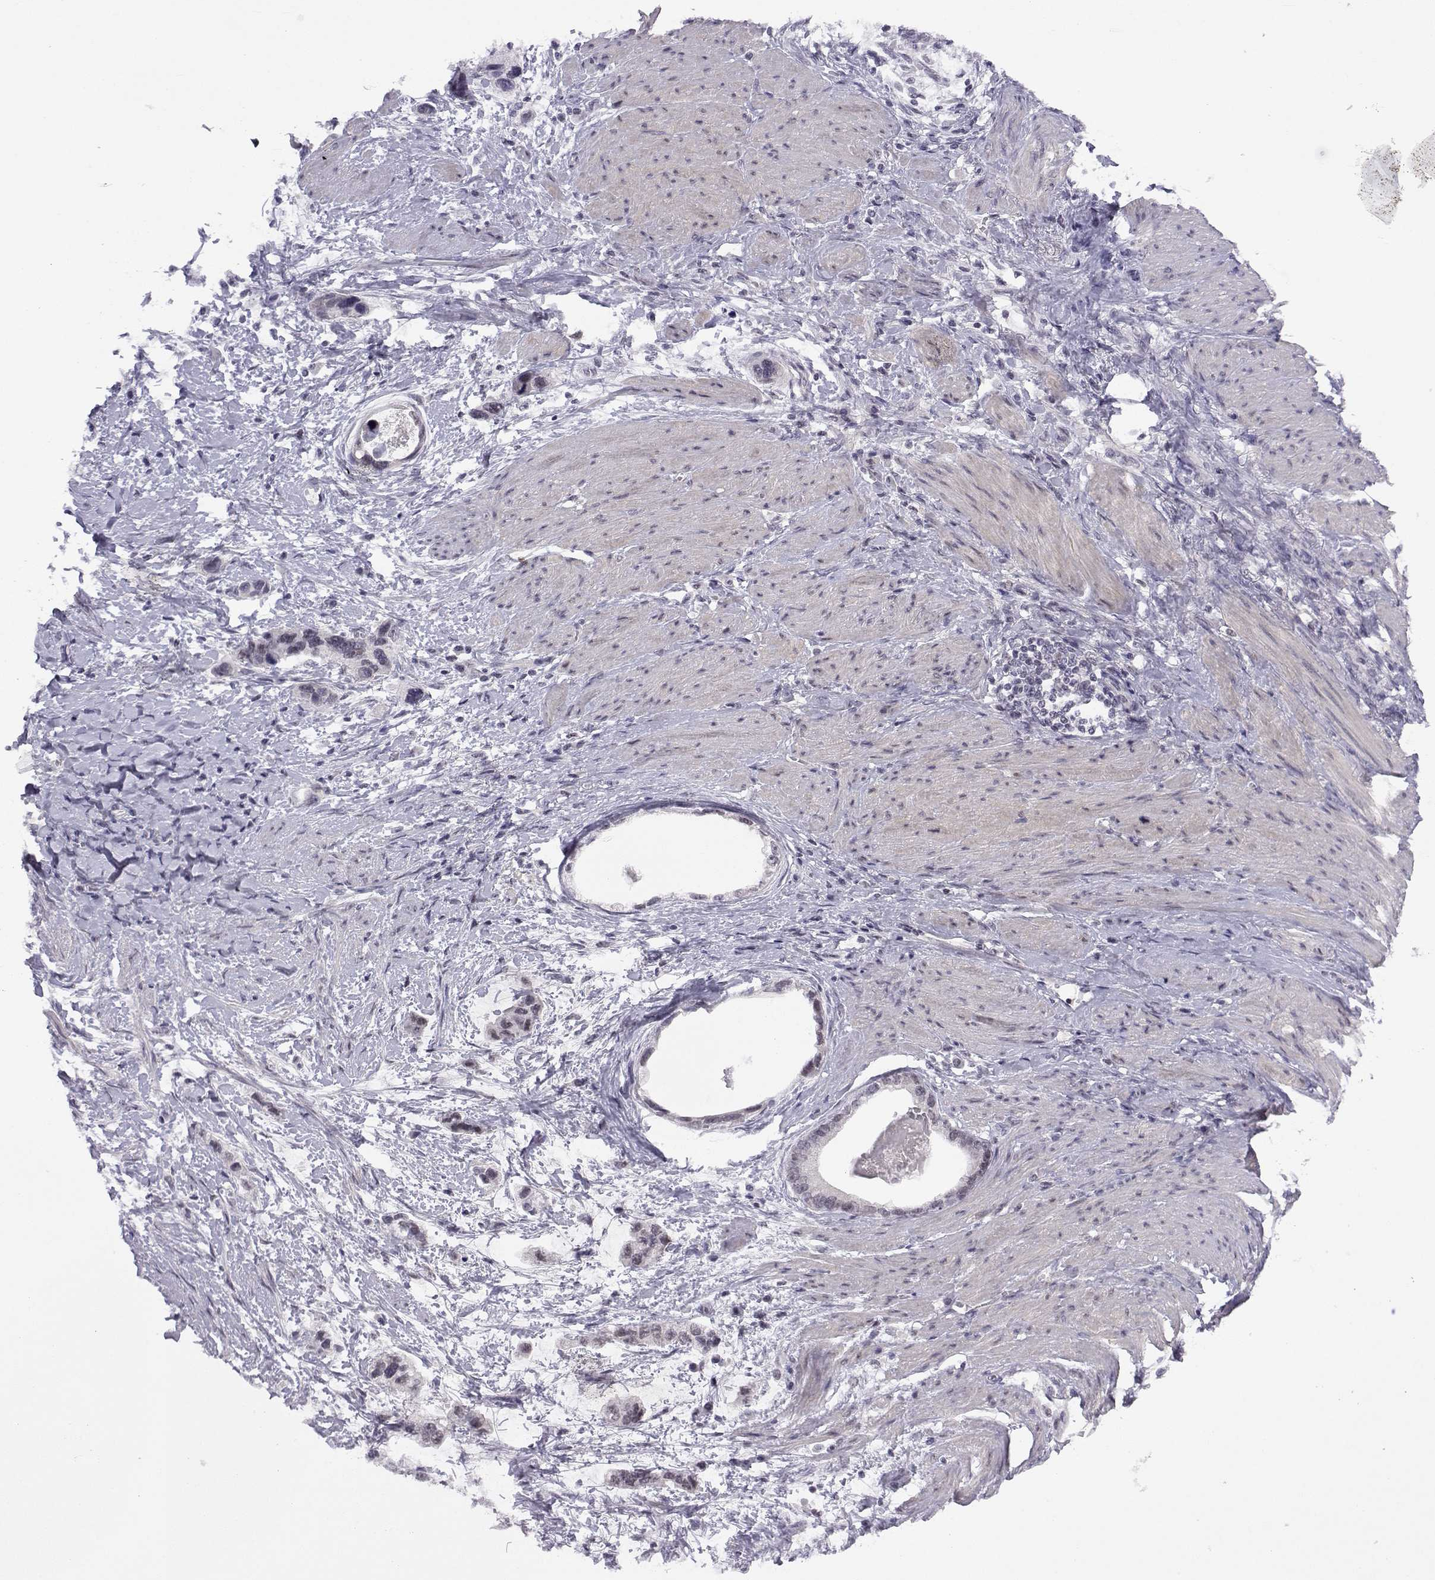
{"staining": {"intensity": "negative", "quantity": "none", "location": "none"}, "tissue": "stomach cancer", "cell_type": "Tumor cells", "image_type": "cancer", "snomed": [{"axis": "morphology", "description": "Adenocarcinoma, NOS"}, {"axis": "topography", "description": "Stomach, lower"}], "caption": "Immunohistochemical staining of human stomach adenocarcinoma demonstrates no significant expression in tumor cells. (DAB immunohistochemistry (IHC) visualized using brightfield microscopy, high magnification).", "gene": "MED26", "patient": {"sex": "female", "age": 93}}